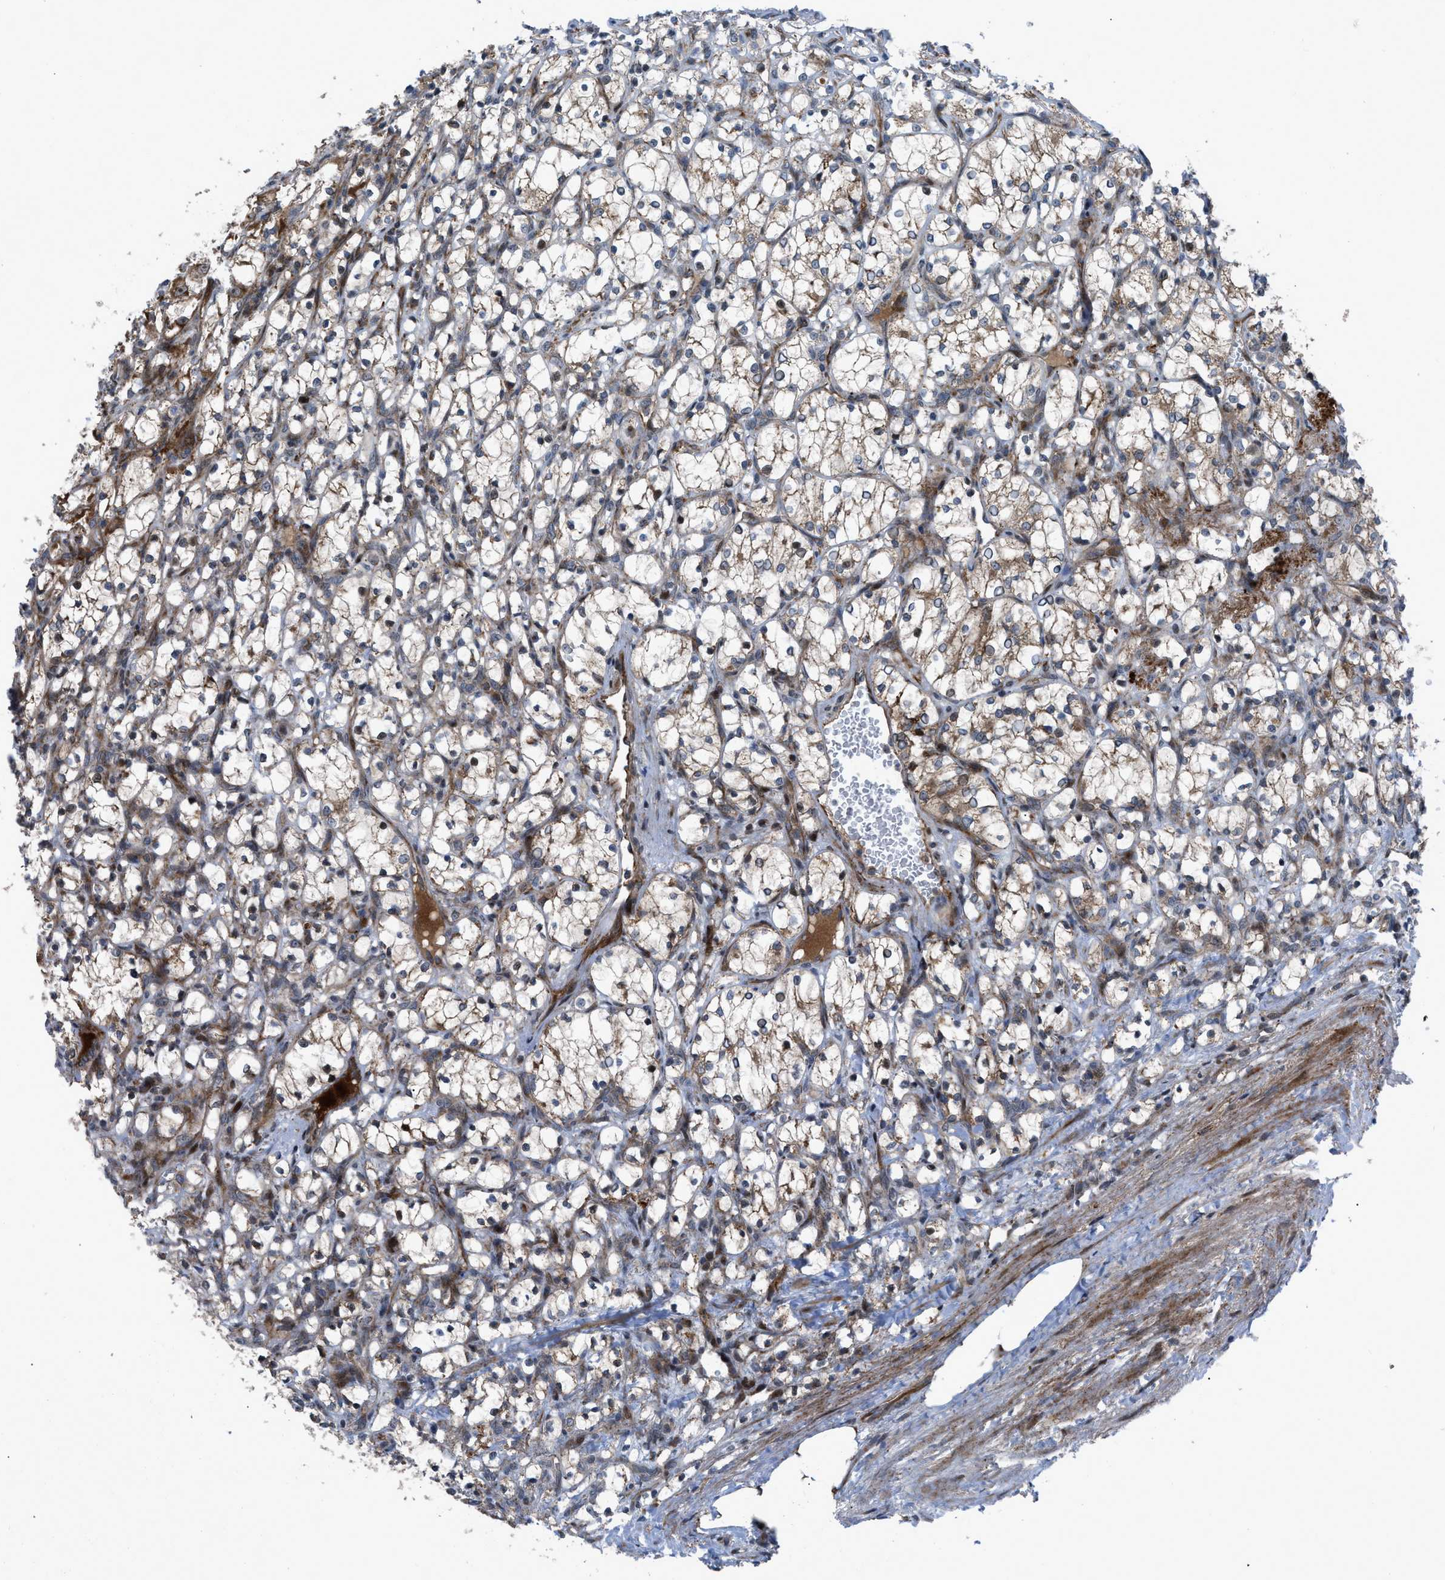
{"staining": {"intensity": "weak", "quantity": "<25%", "location": "cytoplasmic/membranous"}, "tissue": "renal cancer", "cell_type": "Tumor cells", "image_type": "cancer", "snomed": [{"axis": "morphology", "description": "Adenocarcinoma, NOS"}, {"axis": "topography", "description": "Kidney"}], "caption": "High magnification brightfield microscopy of renal adenocarcinoma stained with DAB (brown) and counterstained with hematoxylin (blue): tumor cells show no significant expression.", "gene": "AP3M2", "patient": {"sex": "female", "age": 69}}